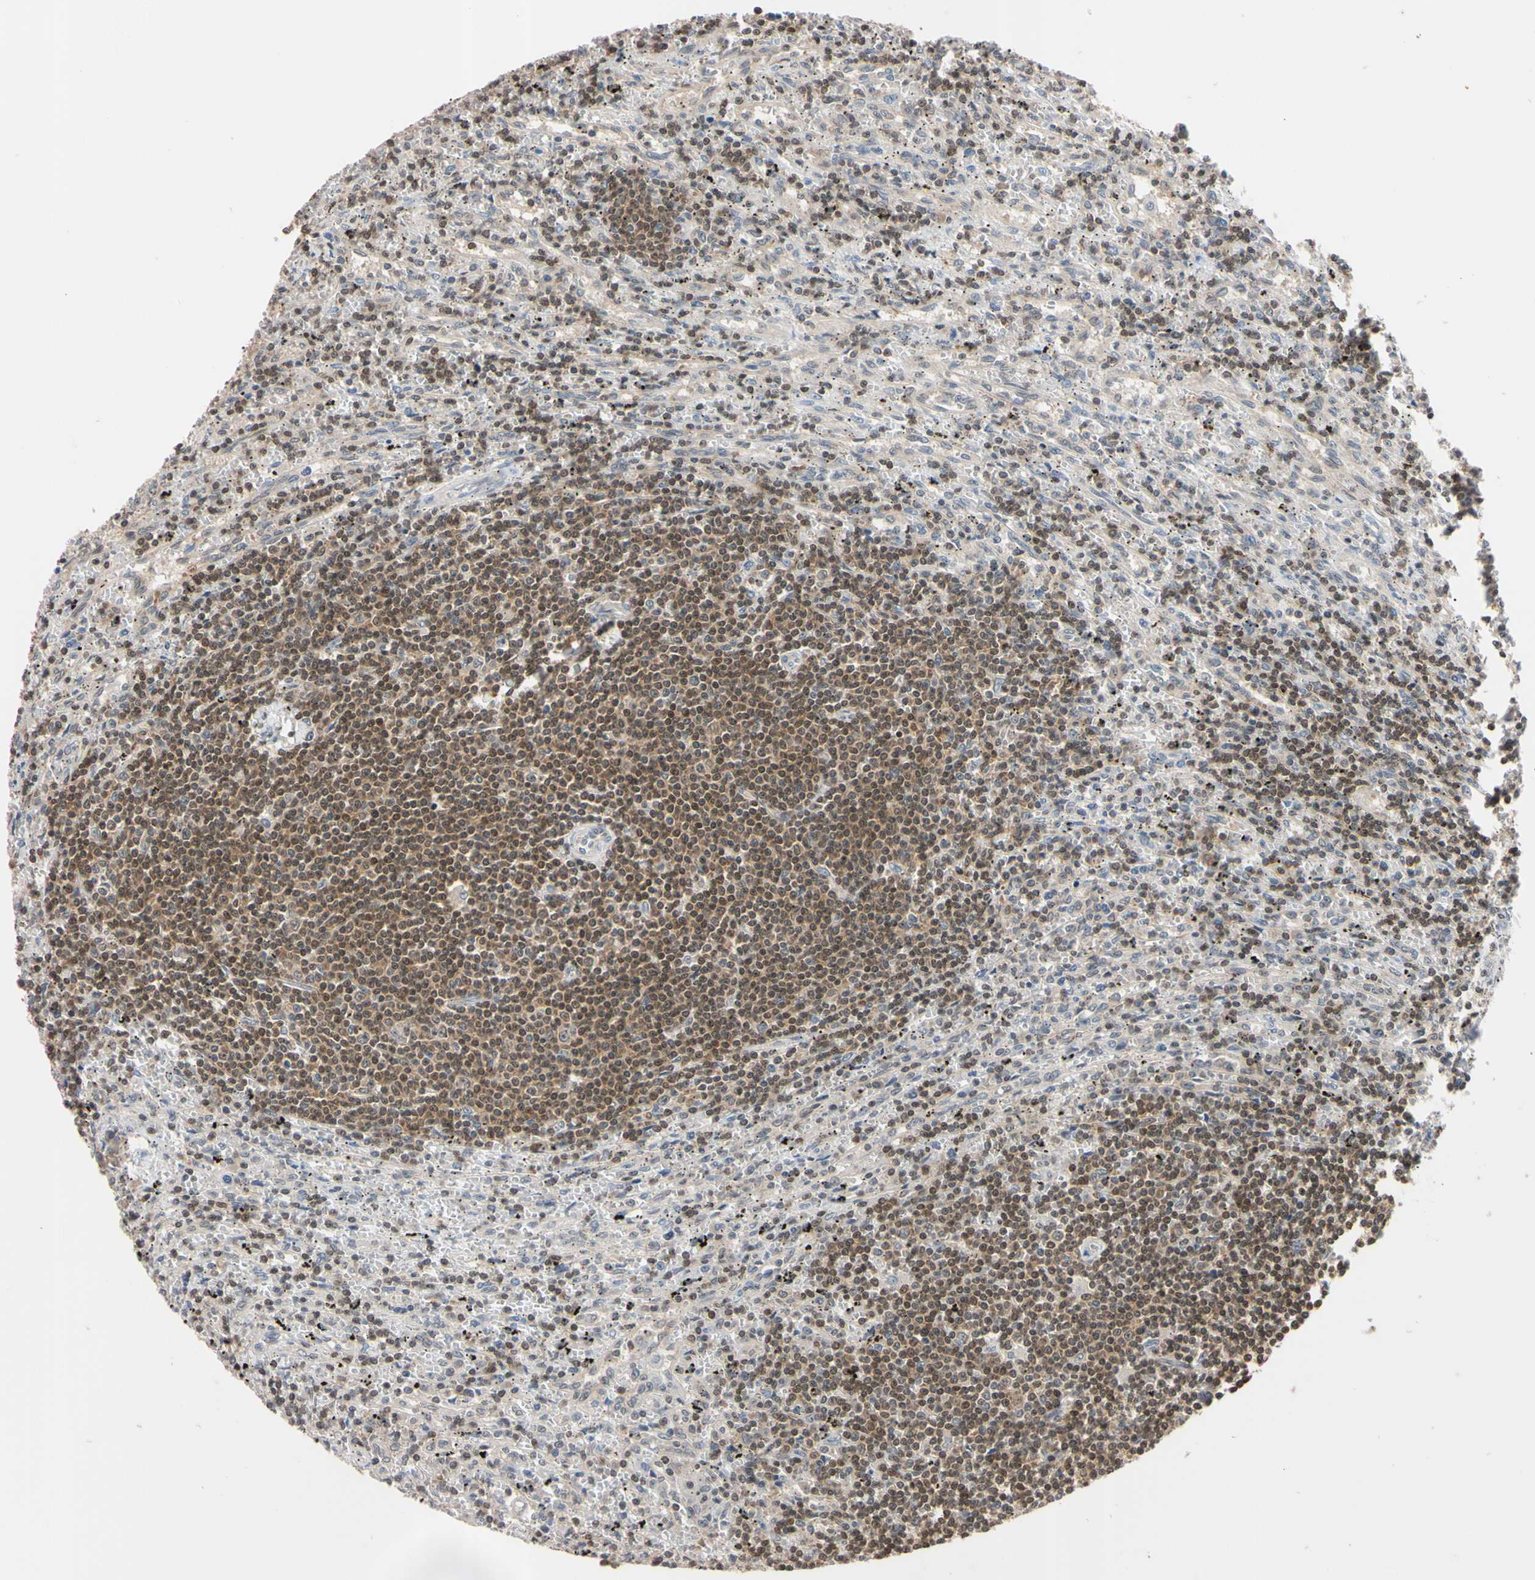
{"staining": {"intensity": "moderate", "quantity": ">75%", "location": "cytoplasmic/membranous,nuclear"}, "tissue": "lymphoma", "cell_type": "Tumor cells", "image_type": "cancer", "snomed": [{"axis": "morphology", "description": "Malignant lymphoma, non-Hodgkin's type, Low grade"}, {"axis": "topography", "description": "Spleen"}], "caption": "Tumor cells reveal medium levels of moderate cytoplasmic/membranous and nuclear expression in approximately >75% of cells in human malignant lymphoma, non-Hodgkin's type (low-grade).", "gene": "UBE2I", "patient": {"sex": "male", "age": 76}}